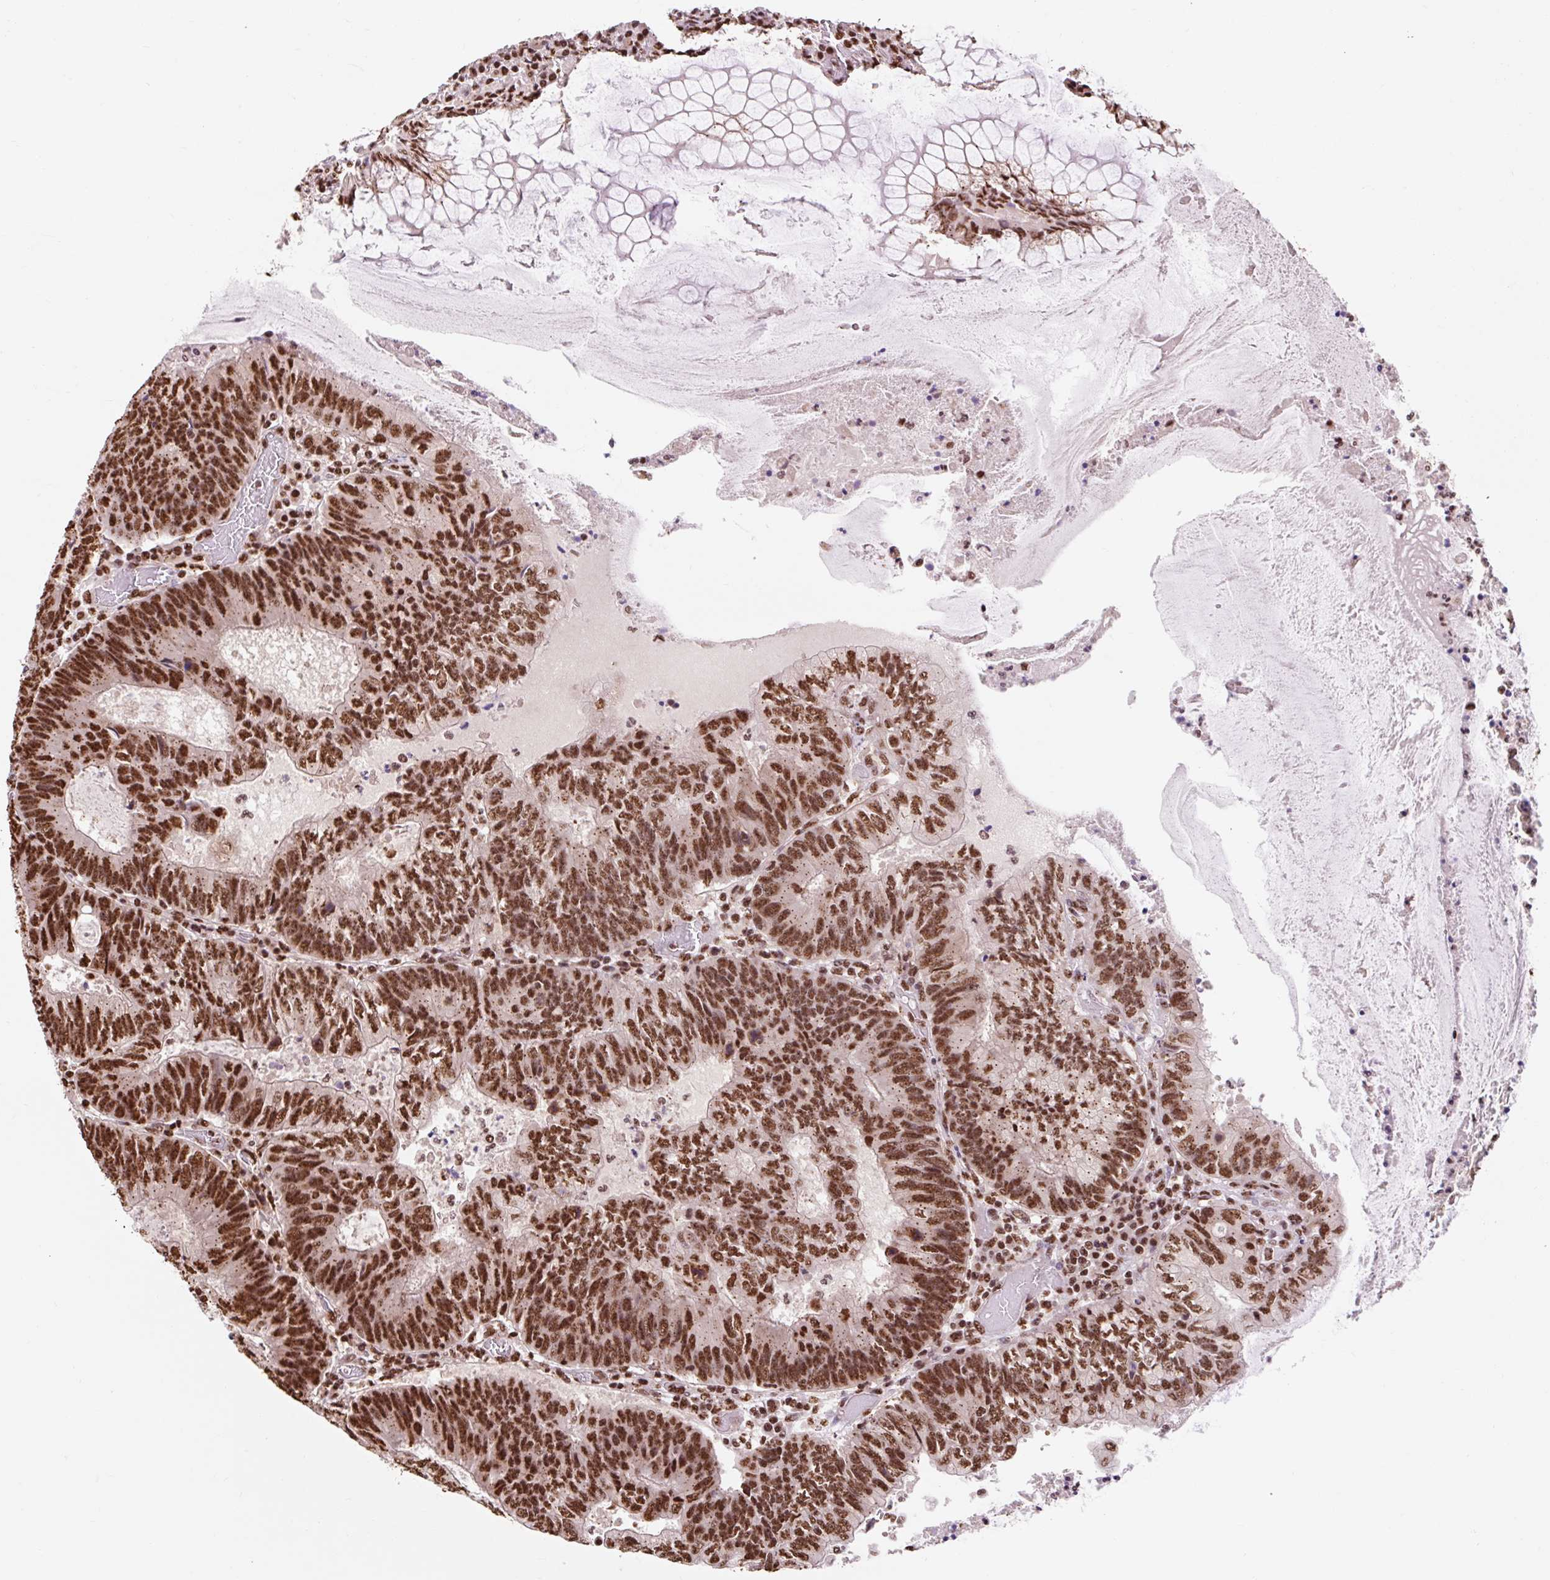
{"staining": {"intensity": "strong", "quantity": ">75%", "location": "nuclear"}, "tissue": "colorectal cancer", "cell_type": "Tumor cells", "image_type": "cancer", "snomed": [{"axis": "morphology", "description": "Adenocarcinoma, NOS"}, {"axis": "topography", "description": "Colon"}], "caption": "Immunohistochemistry of human colorectal adenocarcinoma demonstrates high levels of strong nuclear positivity in approximately >75% of tumor cells.", "gene": "BICRA", "patient": {"sex": "male", "age": 67}}